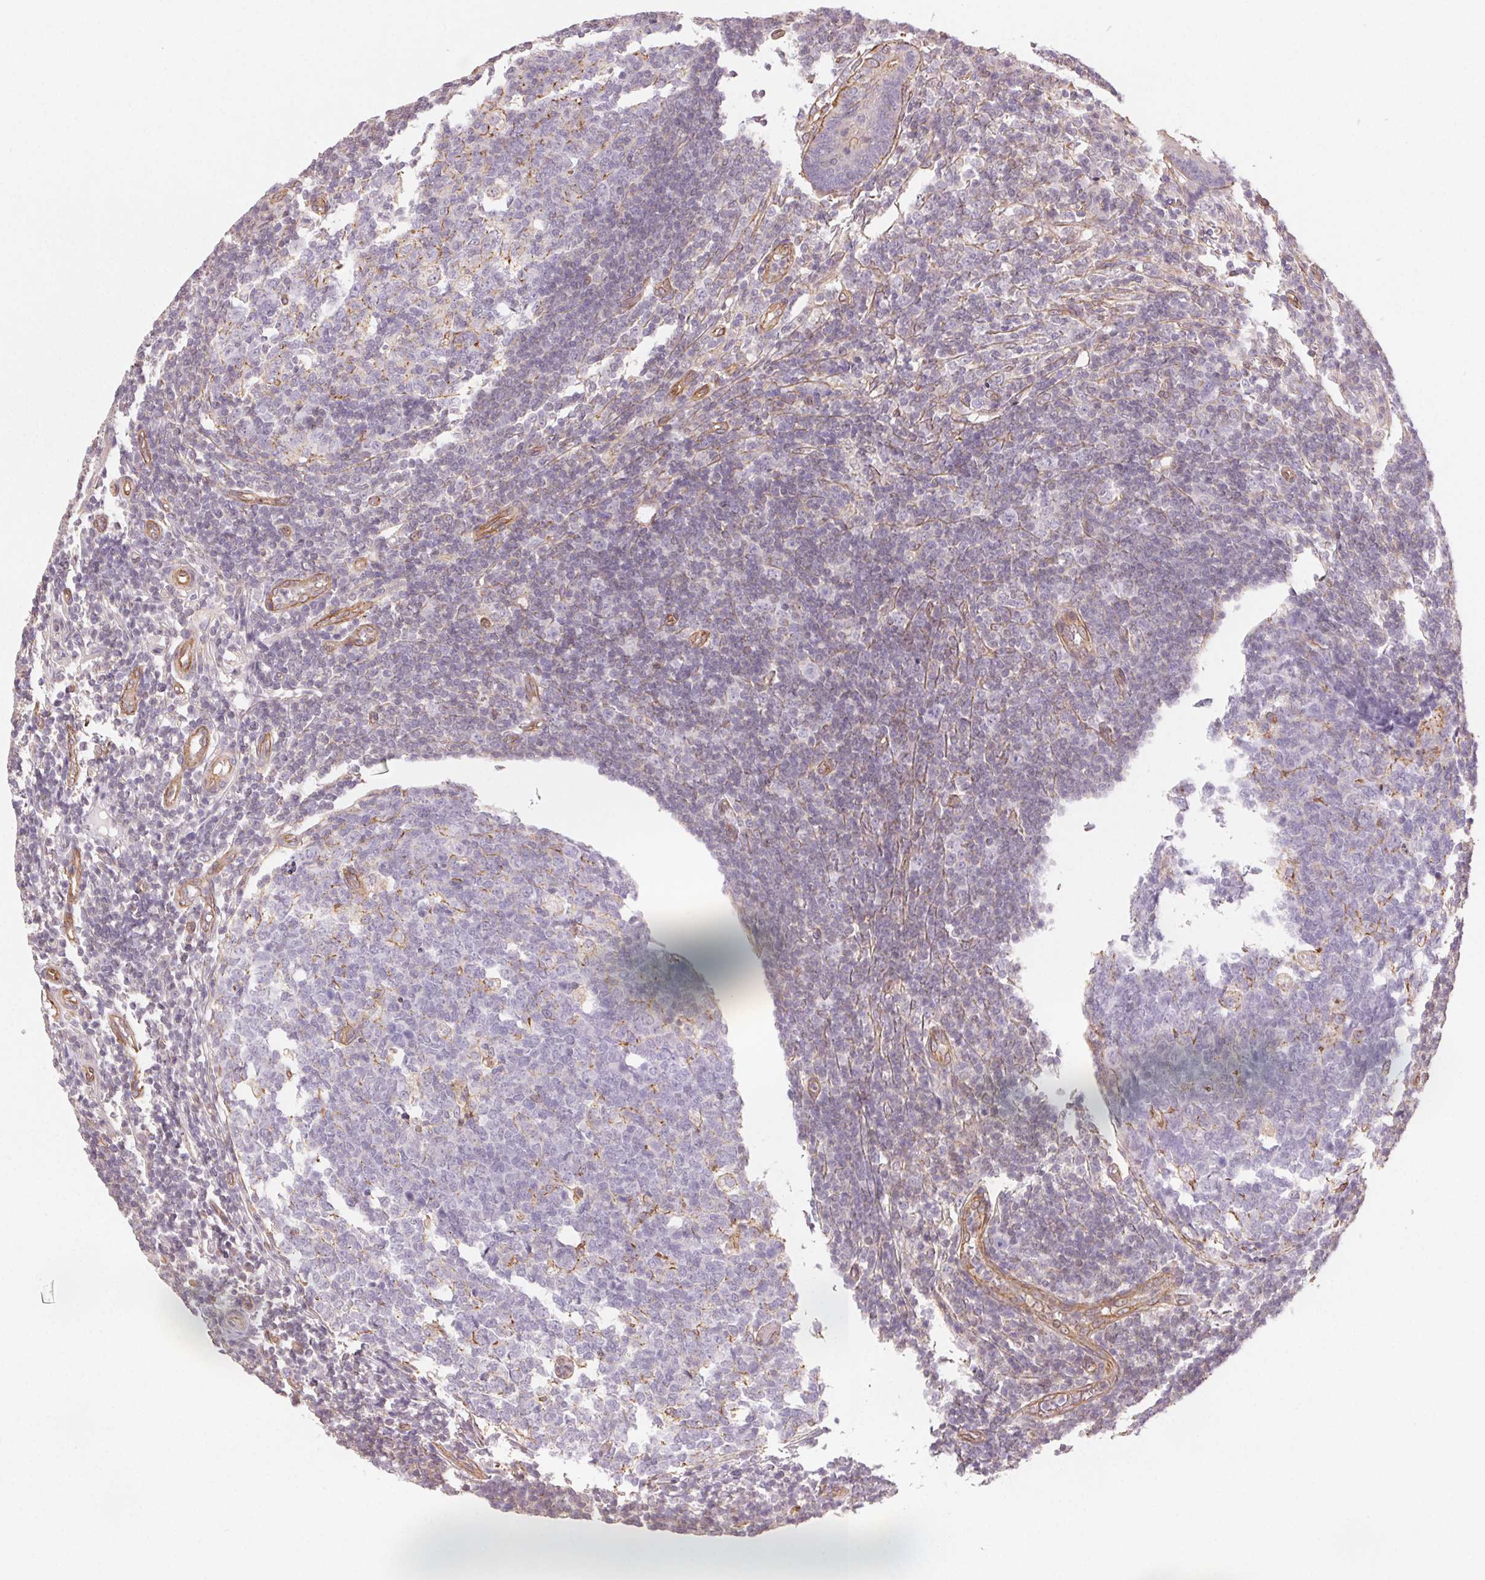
{"staining": {"intensity": "negative", "quantity": "none", "location": "none"}, "tissue": "appendix", "cell_type": "Glandular cells", "image_type": "normal", "snomed": [{"axis": "morphology", "description": "Normal tissue, NOS"}, {"axis": "topography", "description": "Appendix"}], "caption": "DAB (3,3'-diaminobenzidine) immunohistochemical staining of normal appendix shows no significant positivity in glandular cells. (Immunohistochemistry, brightfield microscopy, high magnification).", "gene": "PLA2G4F", "patient": {"sex": "male", "age": 18}}